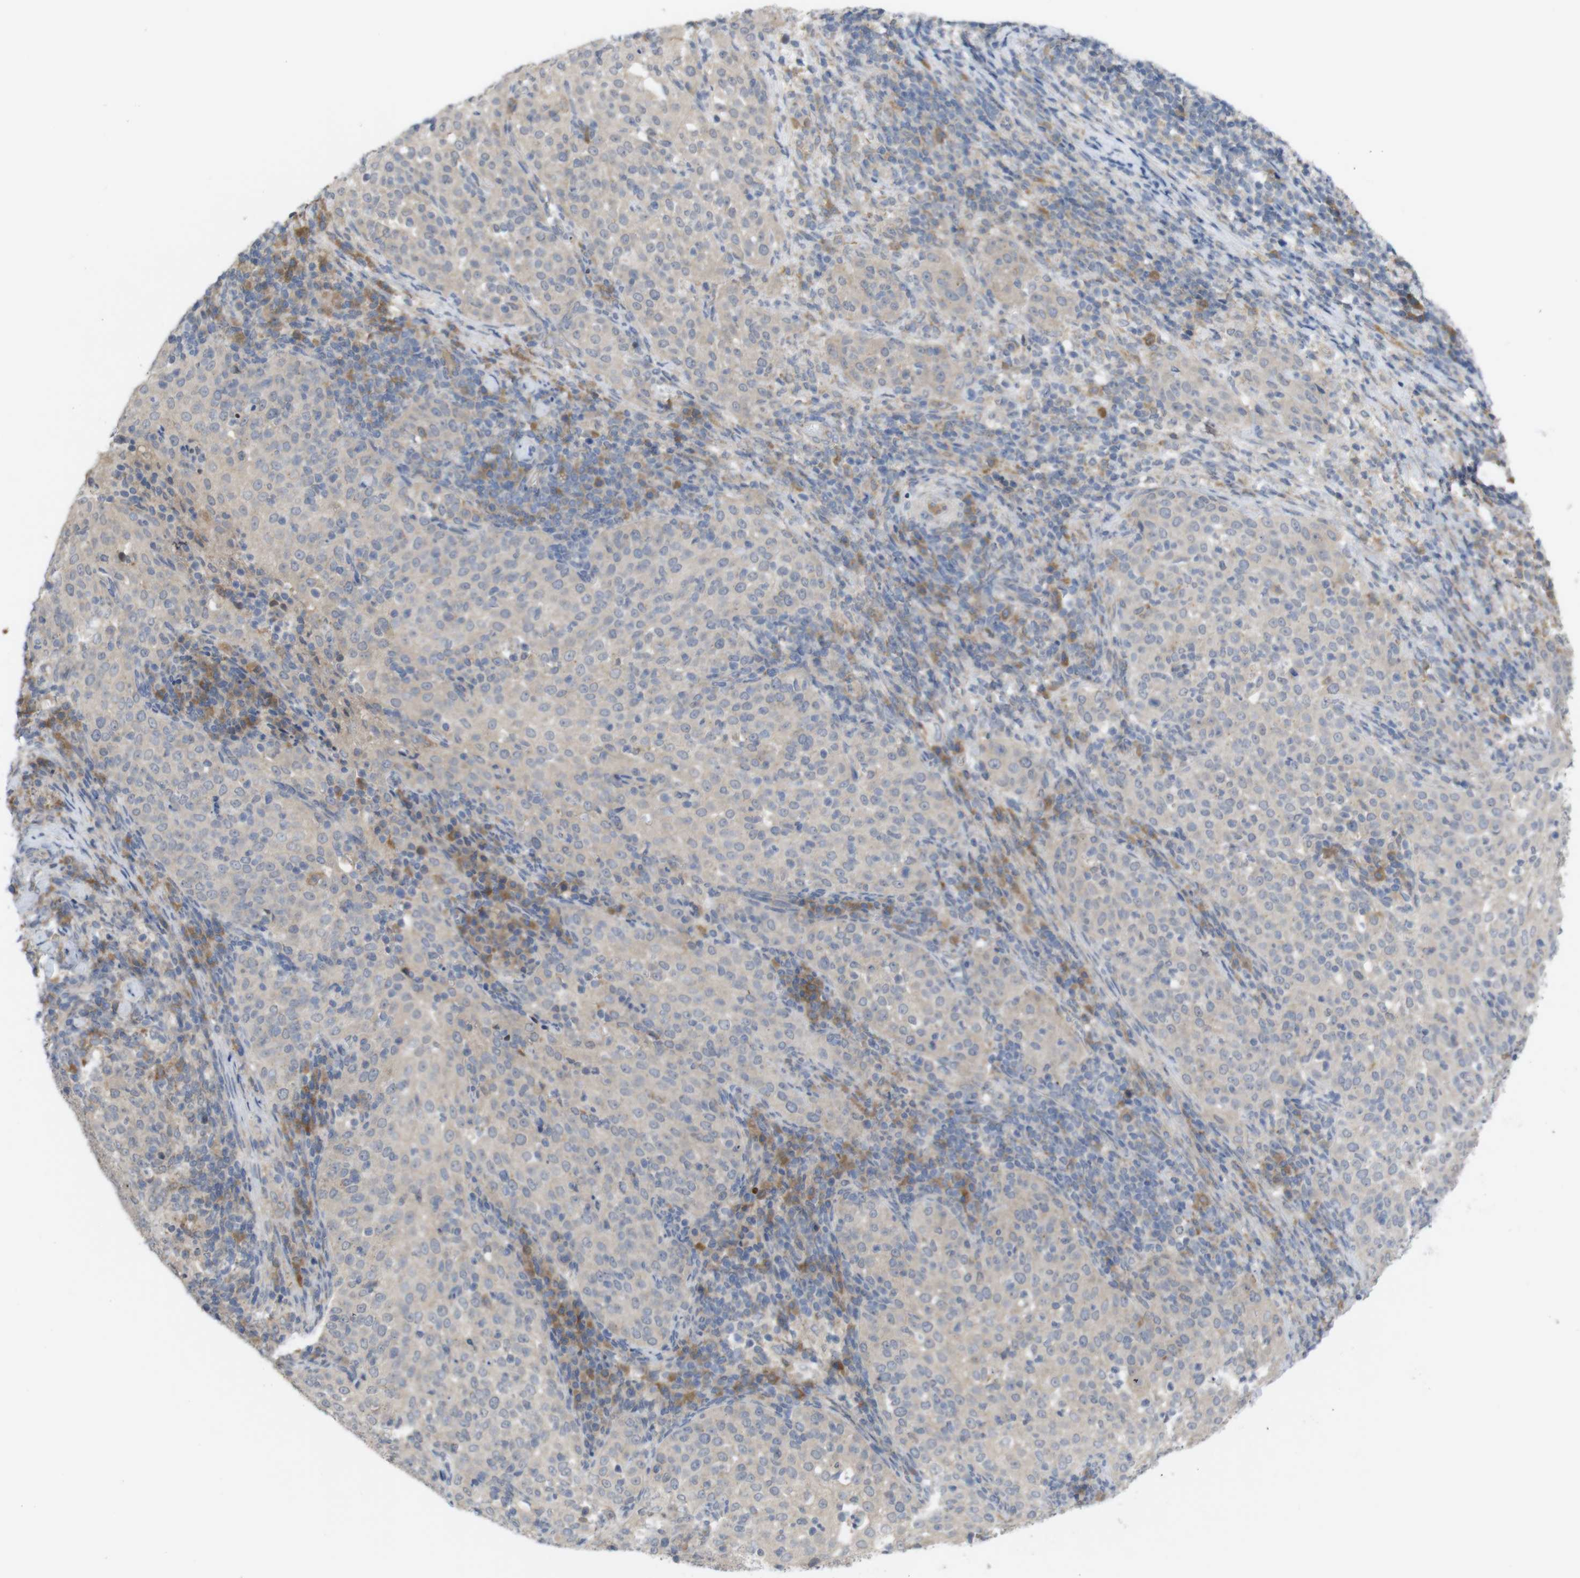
{"staining": {"intensity": "weak", "quantity": ">75%", "location": "cytoplasmic/membranous"}, "tissue": "cervical cancer", "cell_type": "Tumor cells", "image_type": "cancer", "snomed": [{"axis": "morphology", "description": "Squamous cell carcinoma, NOS"}, {"axis": "topography", "description": "Cervix"}], "caption": "This image displays IHC staining of cervical squamous cell carcinoma, with low weak cytoplasmic/membranous positivity in approximately >75% of tumor cells.", "gene": "BCAR3", "patient": {"sex": "female", "age": 51}}